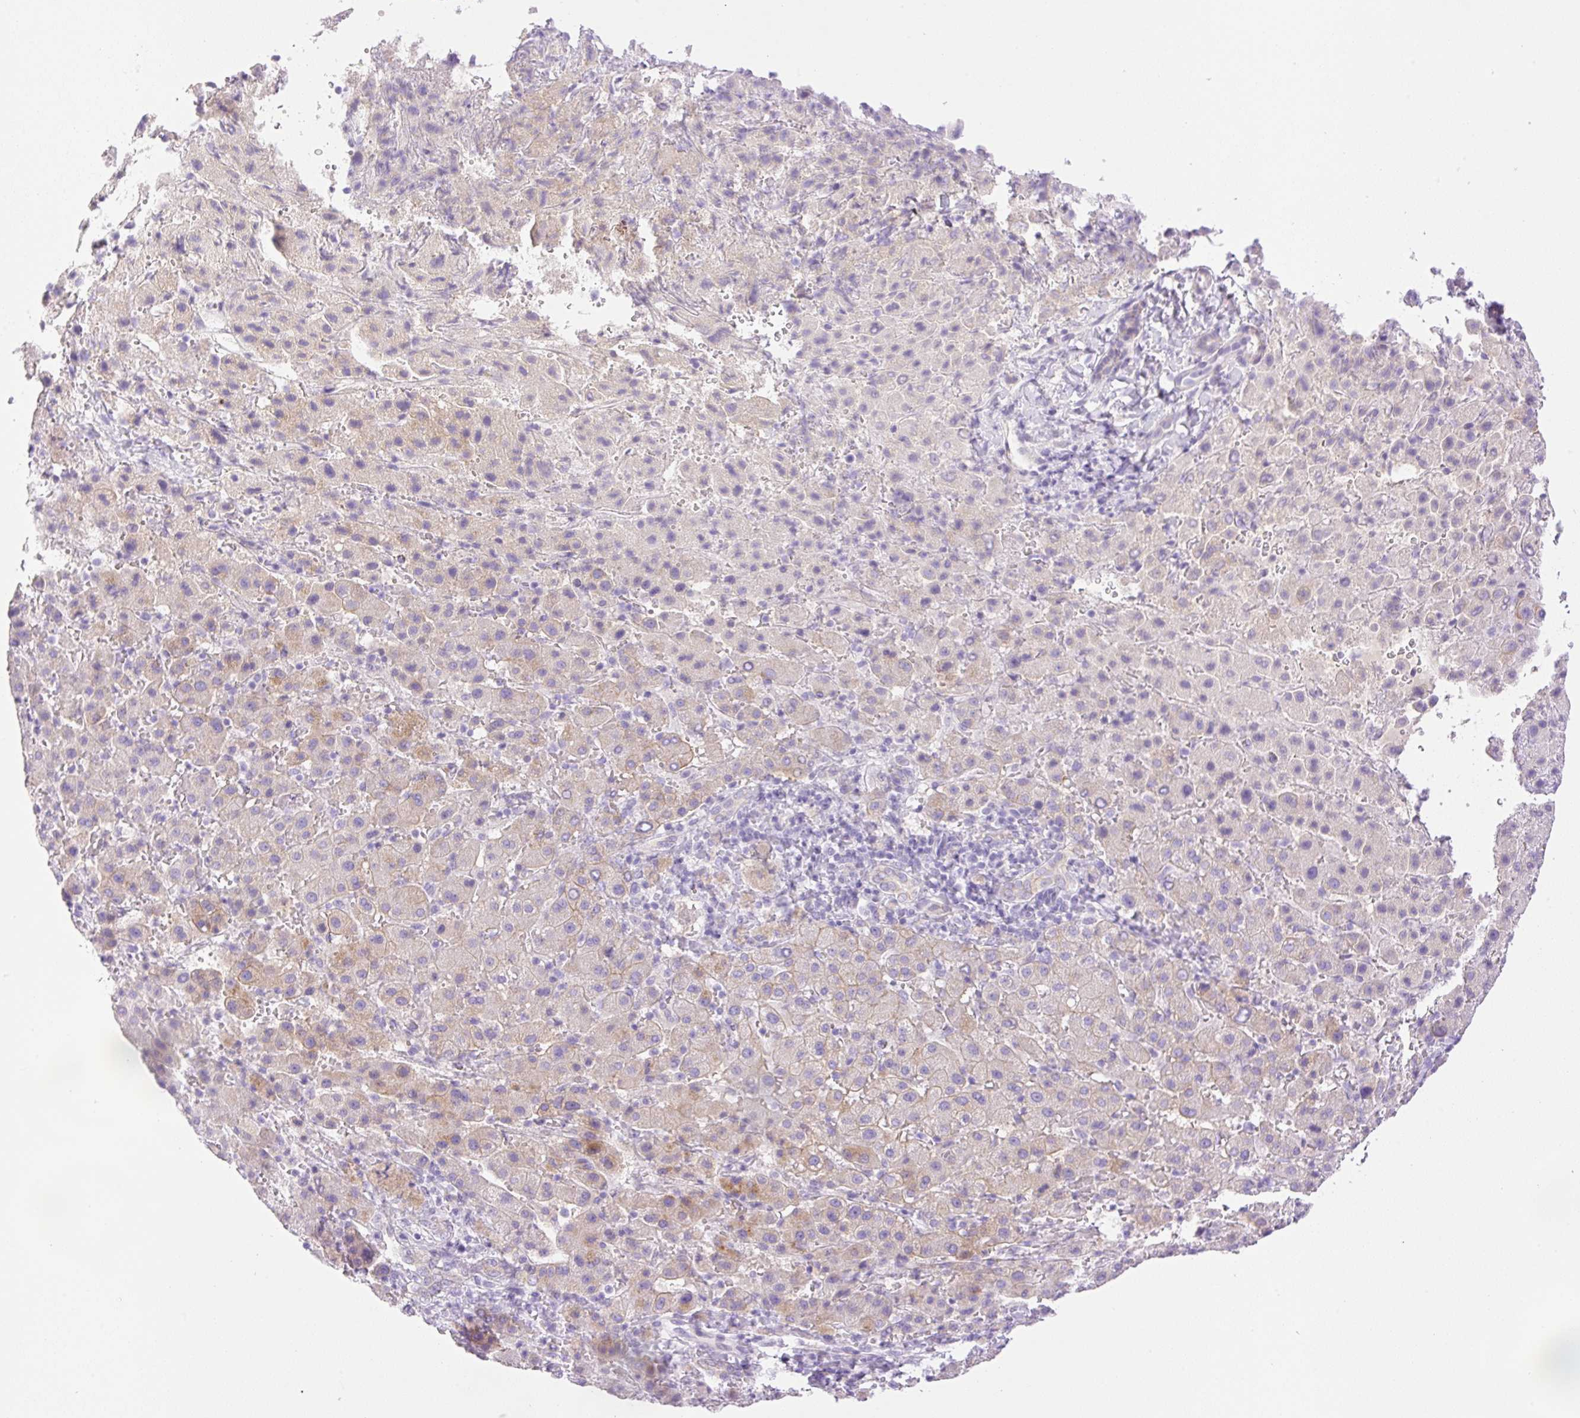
{"staining": {"intensity": "weak", "quantity": "25%-75%", "location": "cytoplasmic/membranous"}, "tissue": "liver cancer", "cell_type": "Tumor cells", "image_type": "cancer", "snomed": [{"axis": "morphology", "description": "Carcinoma, Hepatocellular, NOS"}, {"axis": "topography", "description": "Liver"}], "caption": "A low amount of weak cytoplasmic/membranous staining is seen in about 25%-75% of tumor cells in liver cancer tissue.", "gene": "PALM3", "patient": {"sex": "female", "age": 58}}